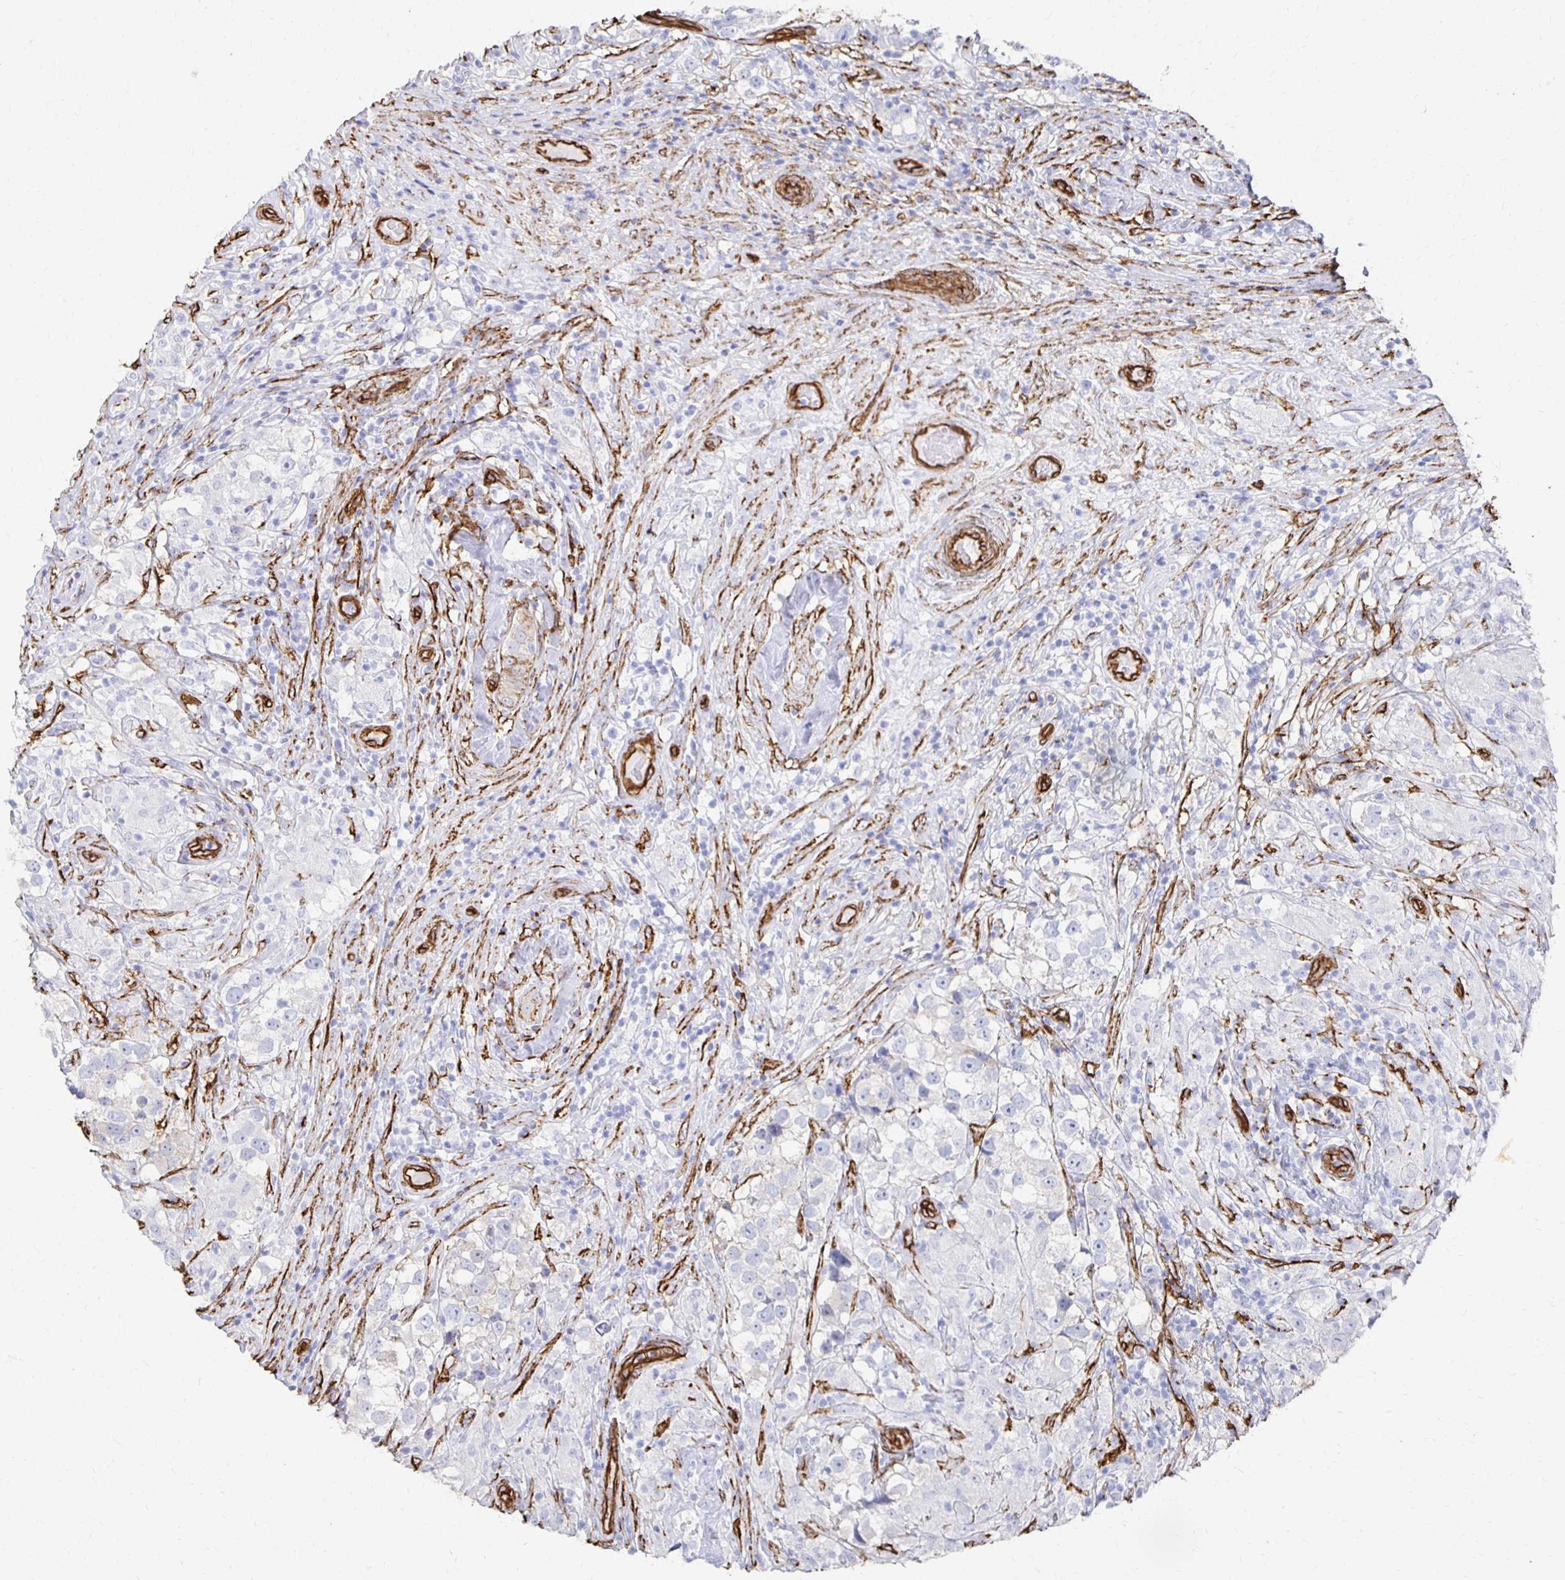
{"staining": {"intensity": "negative", "quantity": "none", "location": "none"}, "tissue": "testis cancer", "cell_type": "Tumor cells", "image_type": "cancer", "snomed": [{"axis": "morphology", "description": "Seminoma, NOS"}, {"axis": "topography", "description": "Testis"}], "caption": "Immunohistochemistry (IHC) micrograph of seminoma (testis) stained for a protein (brown), which shows no expression in tumor cells. (Immunohistochemistry, brightfield microscopy, high magnification).", "gene": "VIPR2", "patient": {"sex": "male", "age": 46}}